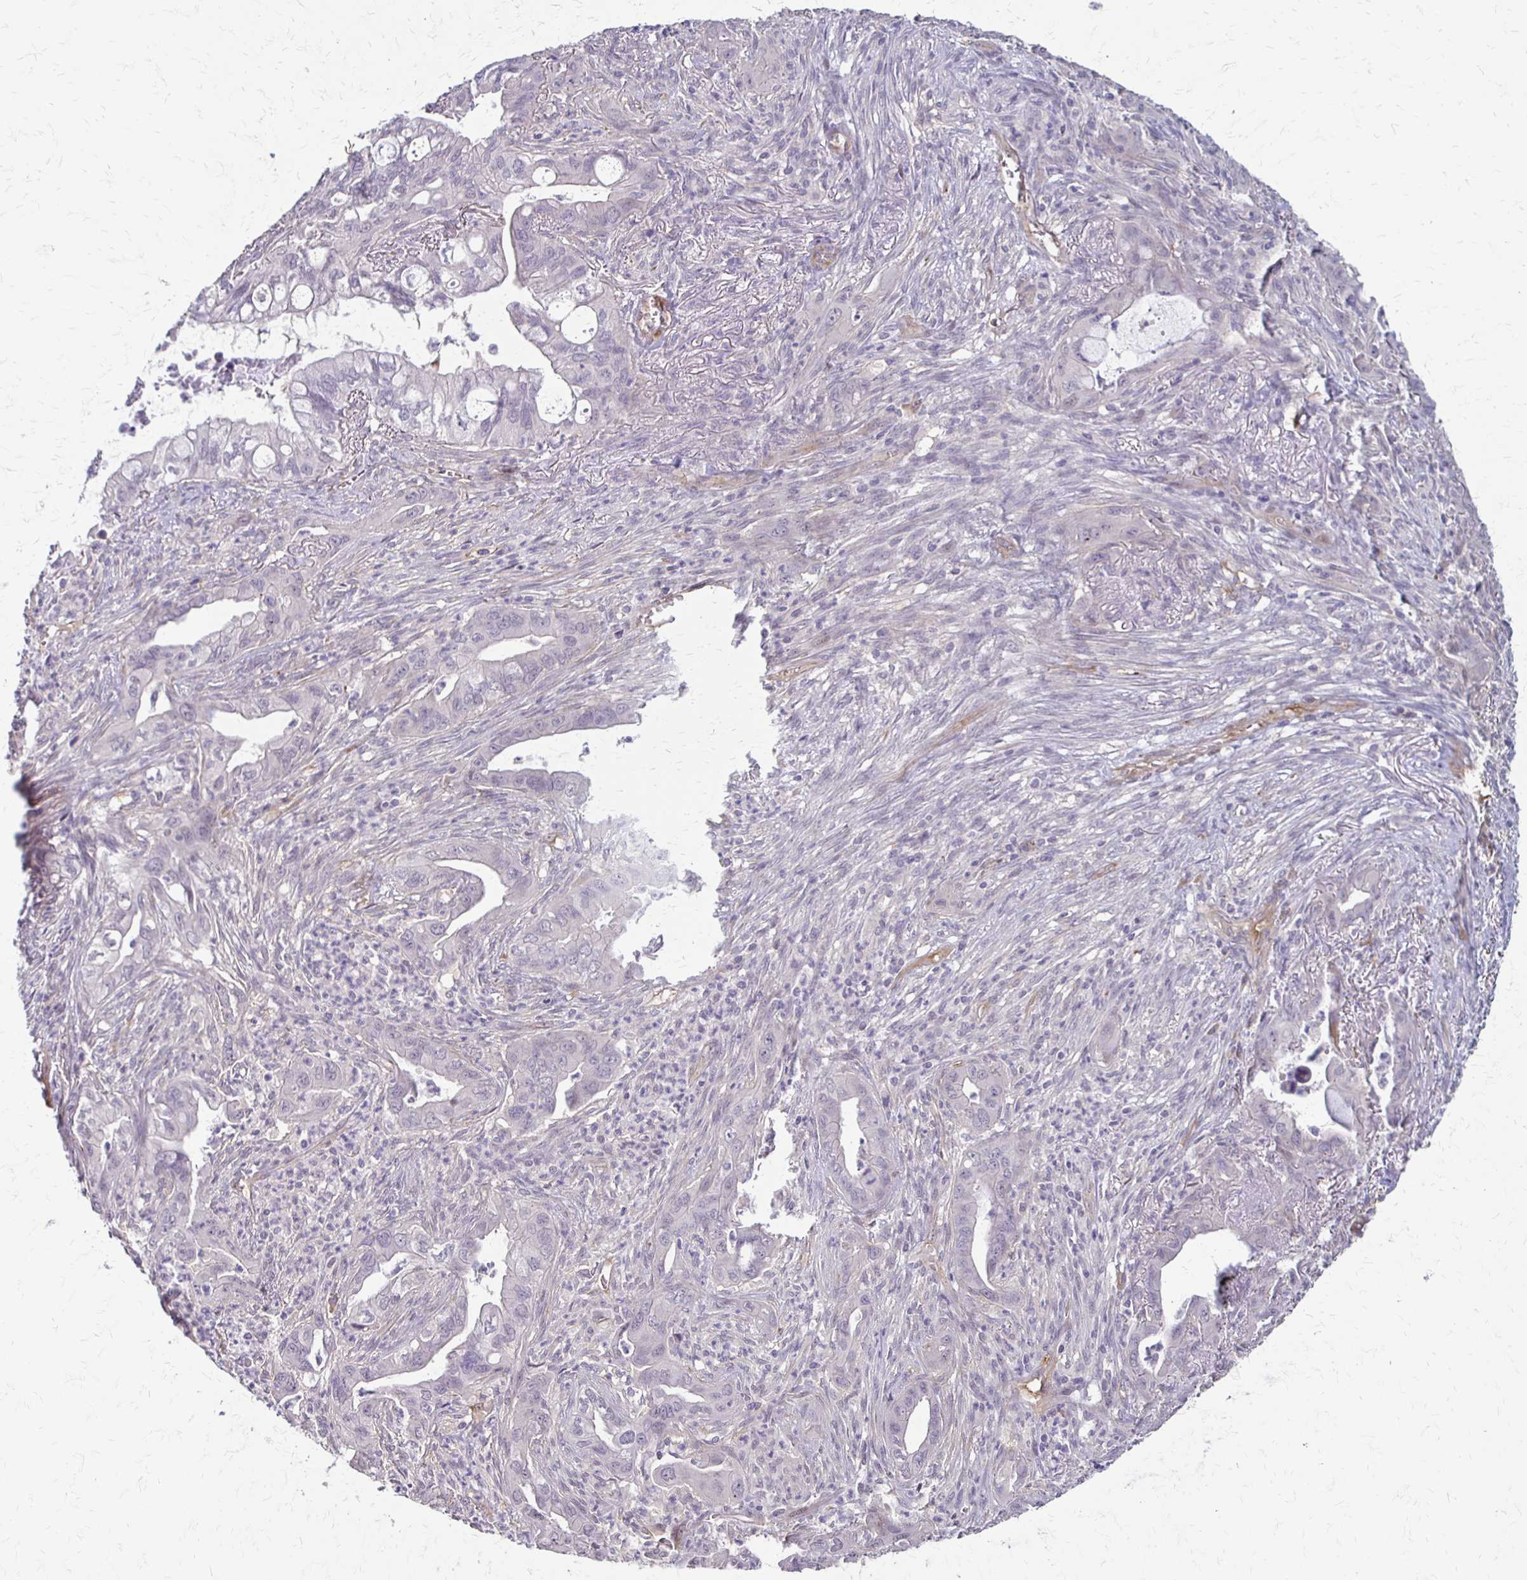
{"staining": {"intensity": "negative", "quantity": "none", "location": "none"}, "tissue": "lung cancer", "cell_type": "Tumor cells", "image_type": "cancer", "snomed": [{"axis": "morphology", "description": "Adenocarcinoma, NOS"}, {"axis": "topography", "description": "Lung"}], "caption": "Human adenocarcinoma (lung) stained for a protein using IHC displays no staining in tumor cells.", "gene": "CFL2", "patient": {"sex": "male", "age": 65}}